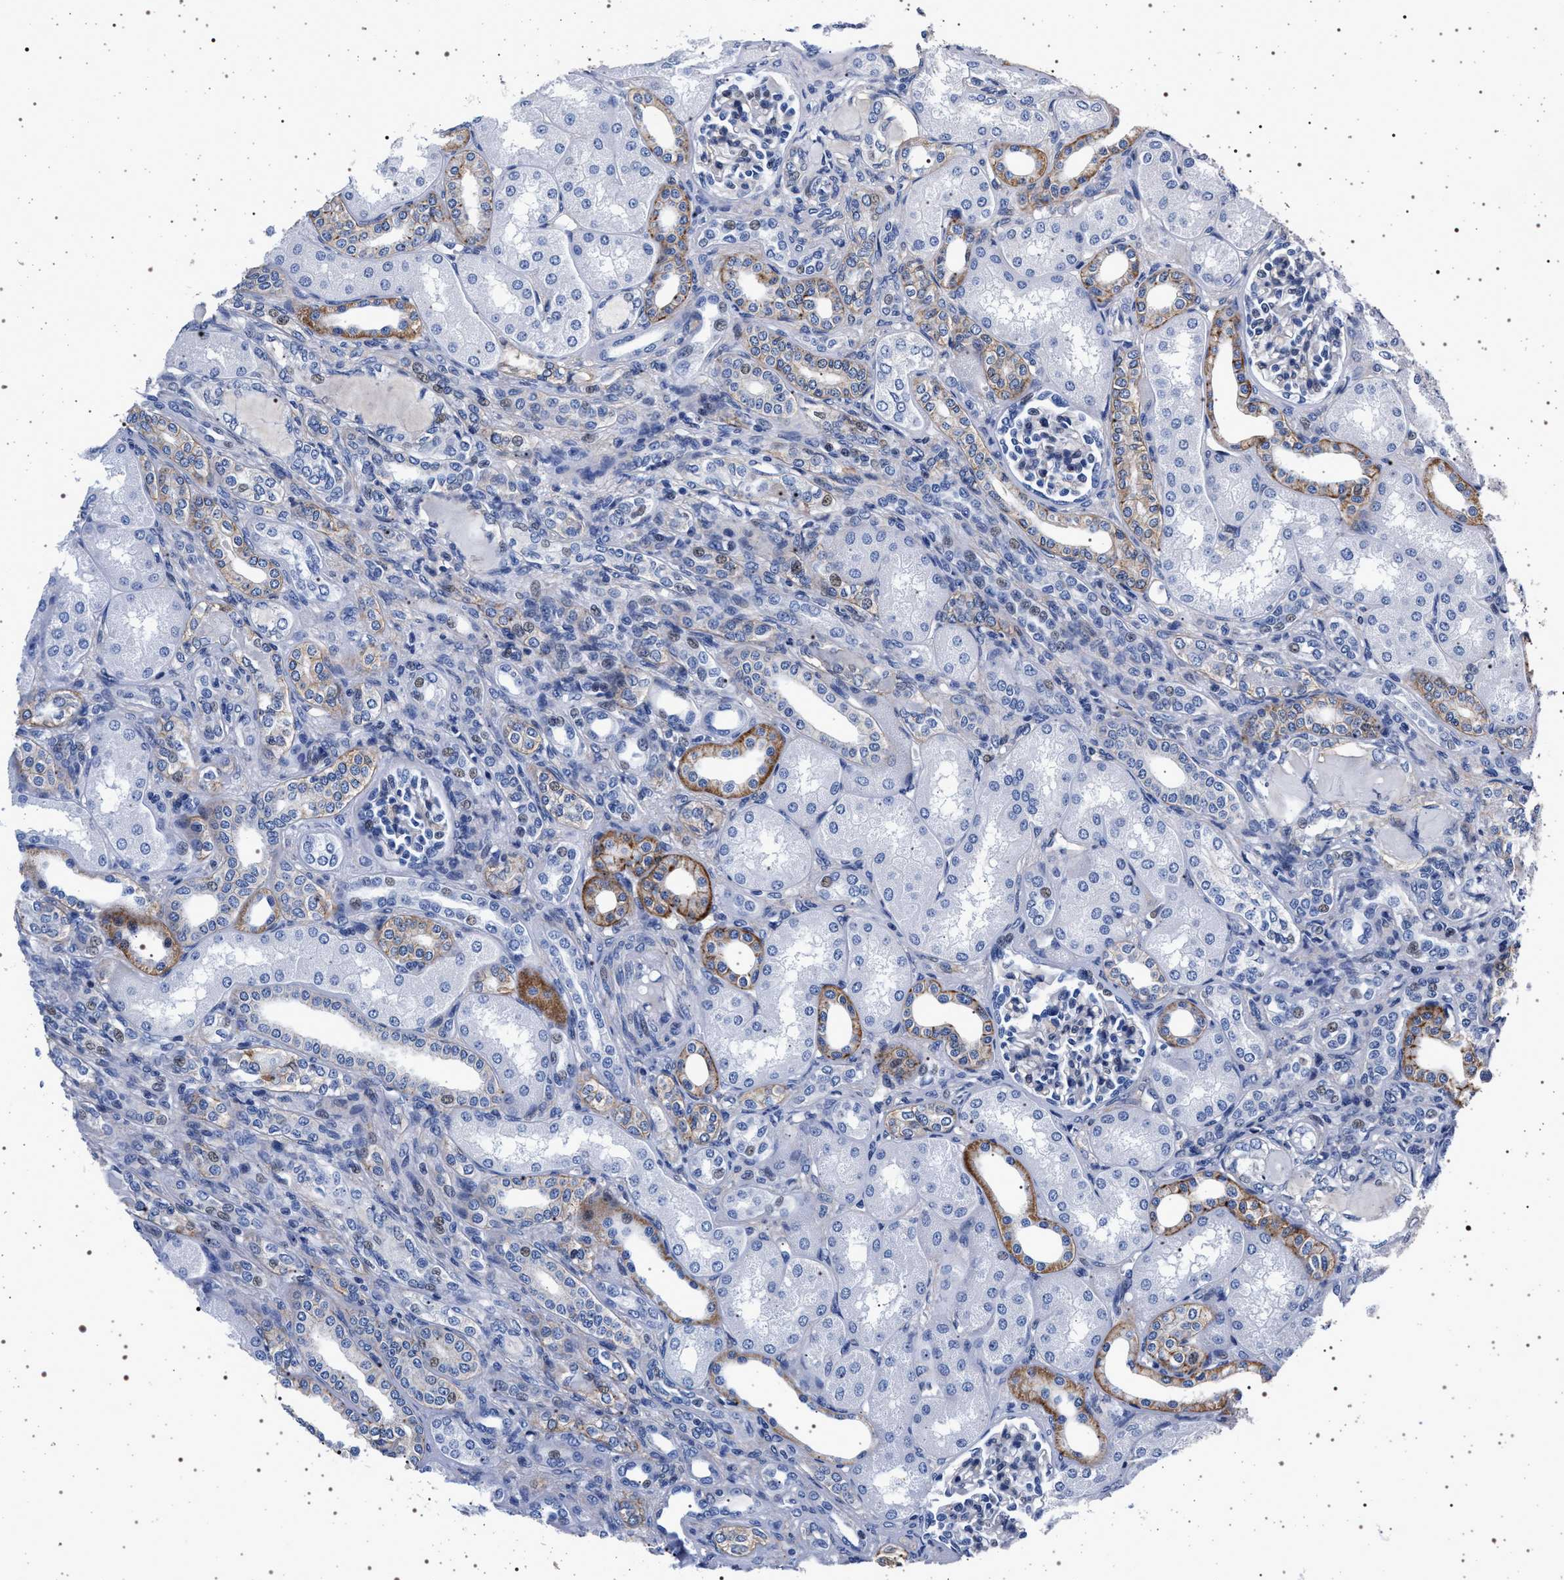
{"staining": {"intensity": "negative", "quantity": "none", "location": "none"}, "tissue": "kidney", "cell_type": "Cells in glomeruli", "image_type": "normal", "snomed": [{"axis": "morphology", "description": "Normal tissue, NOS"}, {"axis": "topography", "description": "Kidney"}], "caption": "Cells in glomeruli are negative for brown protein staining in benign kidney. (Brightfield microscopy of DAB (3,3'-diaminobenzidine) immunohistochemistry (IHC) at high magnification).", "gene": "SLC9A1", "patient": {"sex": "male", "age": 7}}